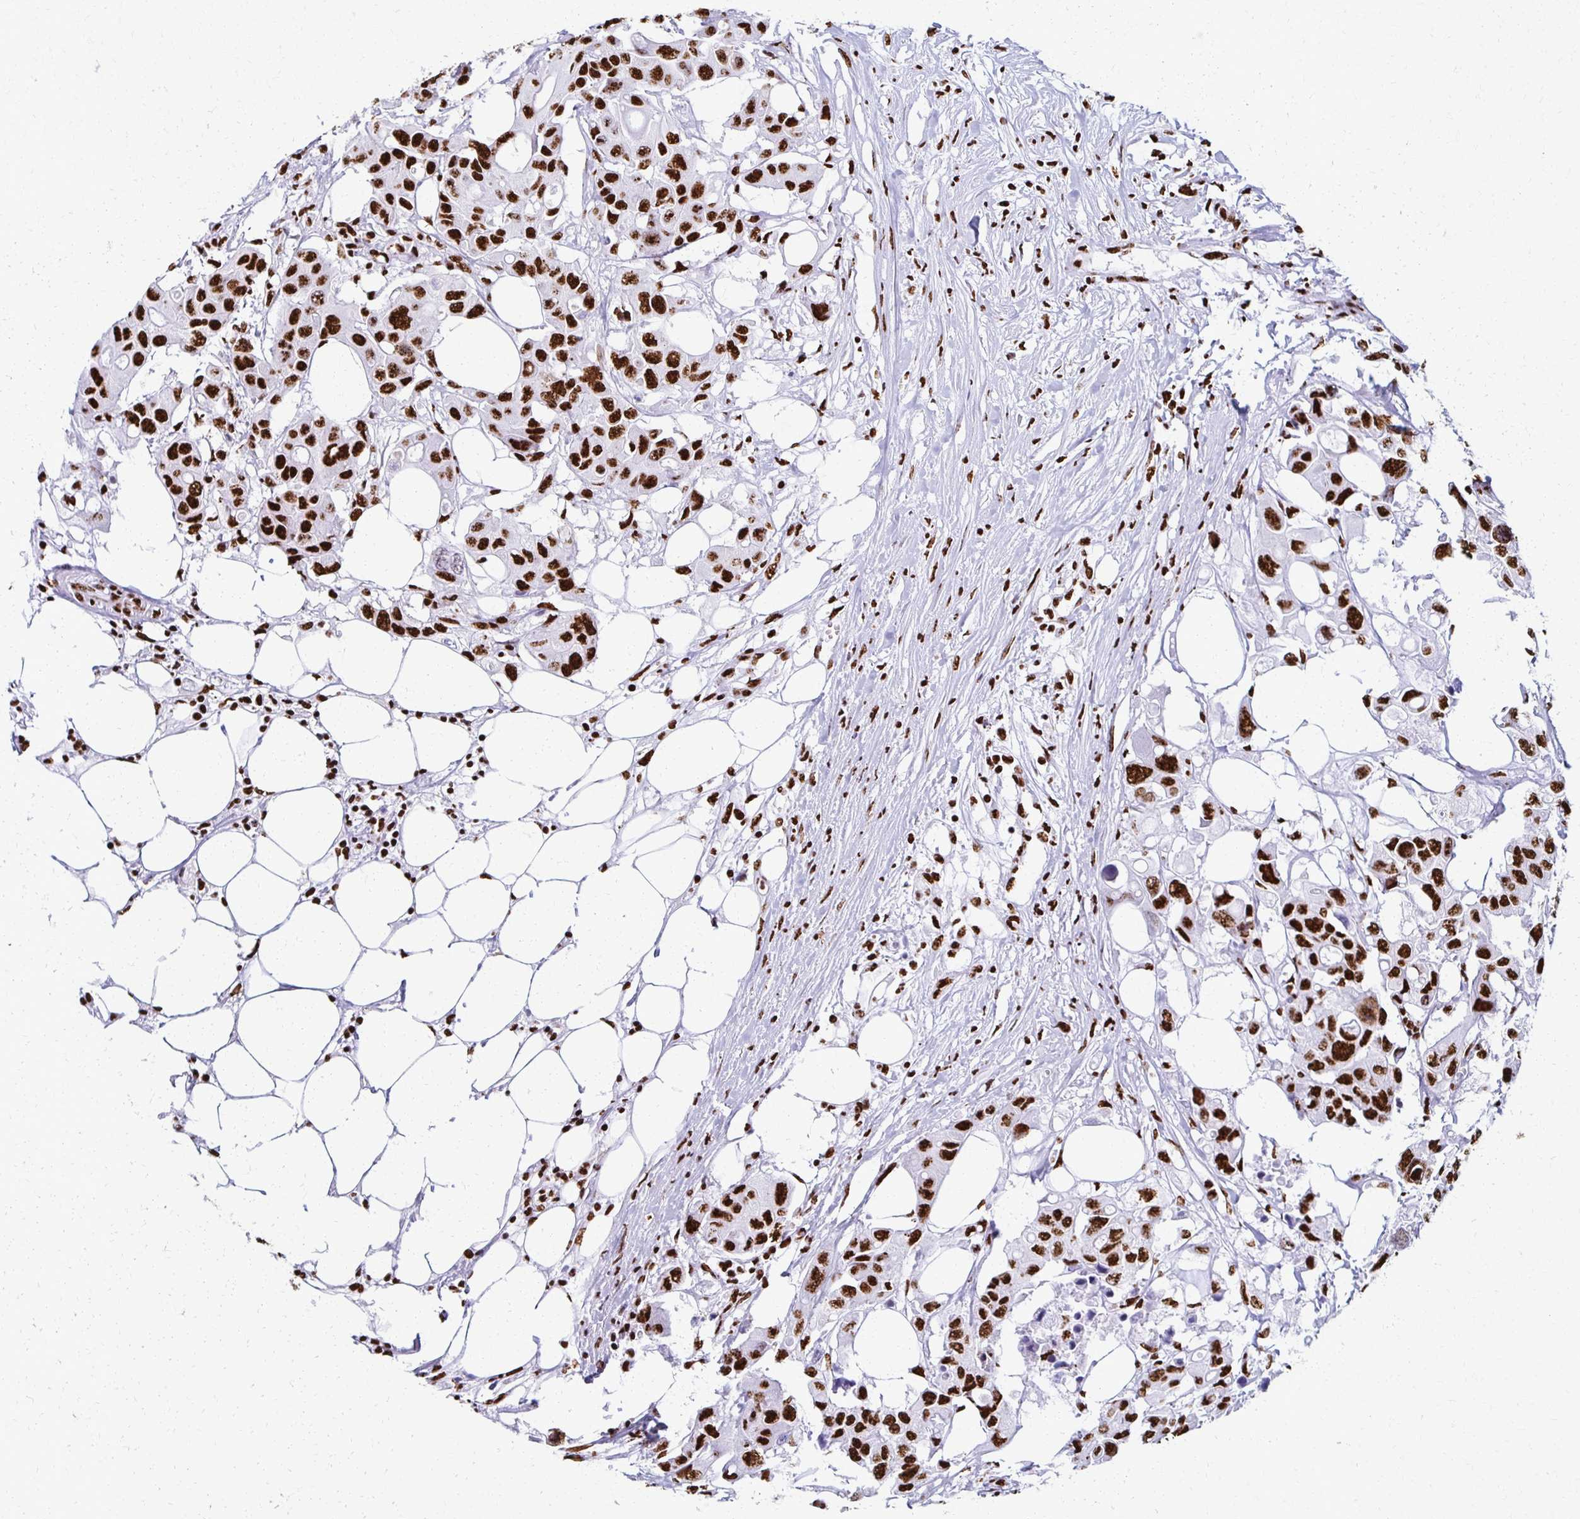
{"staining": {"intensity": "strong", "quantity": ">75%", "location": "nuclear"}, "tissue": "colorectal cancer", "cell_type": "Tumor cells", "image_type": "cancer", "snomed": [{"axis": "morphology", "description": "Adenocarcinoma, NOS"}, {"axis": "topography", "description": "Colon"}], "caption": "Human colorectal cancer (adenocarcinoma) stained with a protein marker displays strong staining in tumor cells.", "gene": "NONO", "patient": {"sex": "male", "age": 77}}